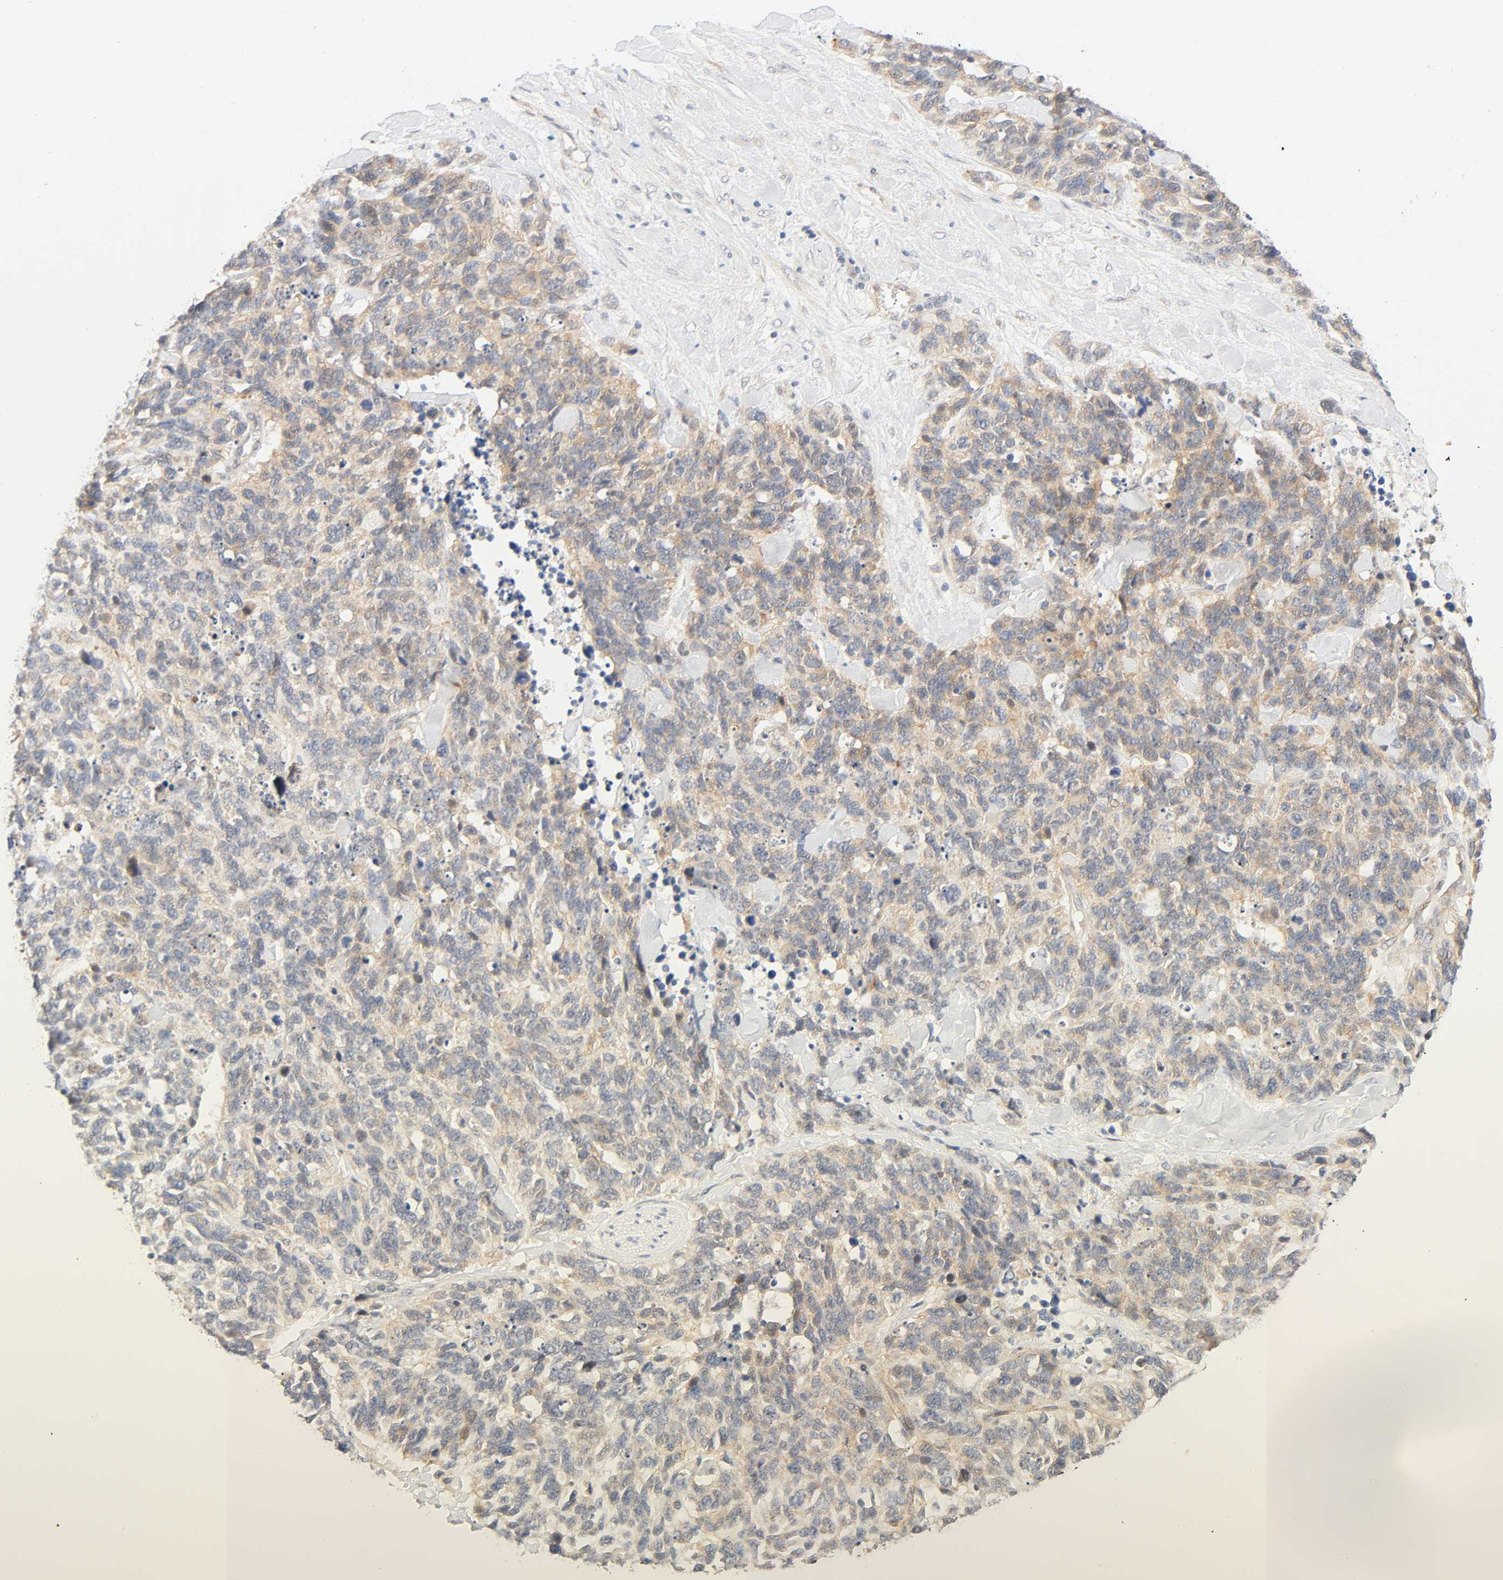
{"staining": {"intensity": "moderate", "quantity": ">75%", "location": "cytoplasmic/membranous"}, "tissue": "lung cancer", "cell_type": "Tumor cells", "image_type": "cancer", "snomed": [{"axis": "morphology", "description": "Neoplasm, malignant, NOS"}, {"axis": "topography", "description": "Lung"}], "caption": "A high-resolution image shows IHC staining of lung cancer (neoplasm (malignant)), which exhibits moderate cytoplasmic/membranous staining in about >75% of tumor cells.", "gene": "CACNA1G", "patient": {"sex": "female", "age": 58}}